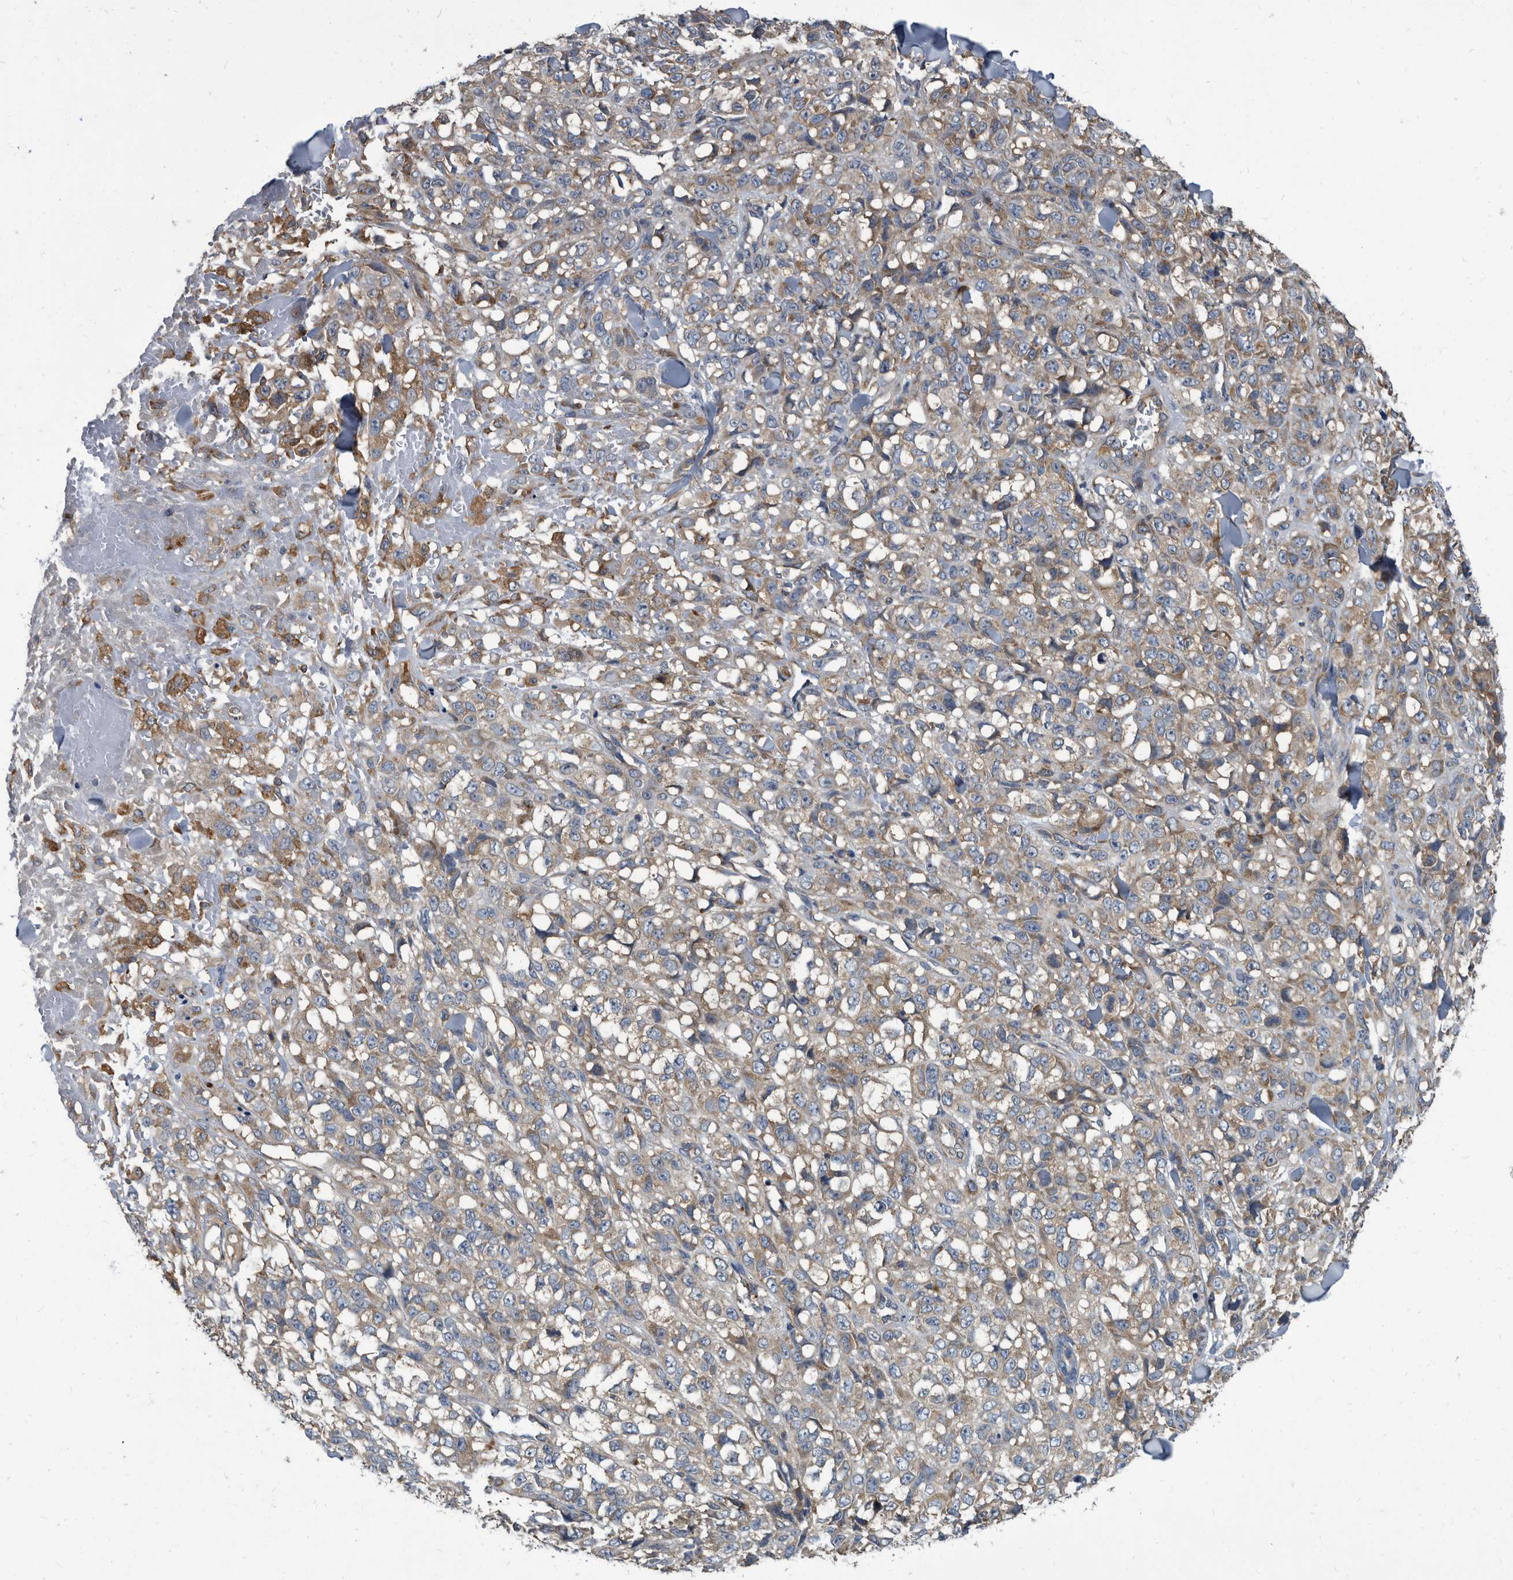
{"staining": {"intensity": "weak", "quantity": "<25%", "location": "cytoplasmic/membranous"}, "tissue": "melanoma", "cell_type": "Tumor cells", "image_type": "cancer", "snomed": [{"axis": "morphology", "description": "Malignant melanoma, Metastatic site"}, {"axis": "topography", "description": "Skin"}], "caption": "Immunohistochemical staining of human melanoma reveals no significant positivity in tumor cells.", "gene": "CDV3", "patient": {"sex": "female", "age": 72}}